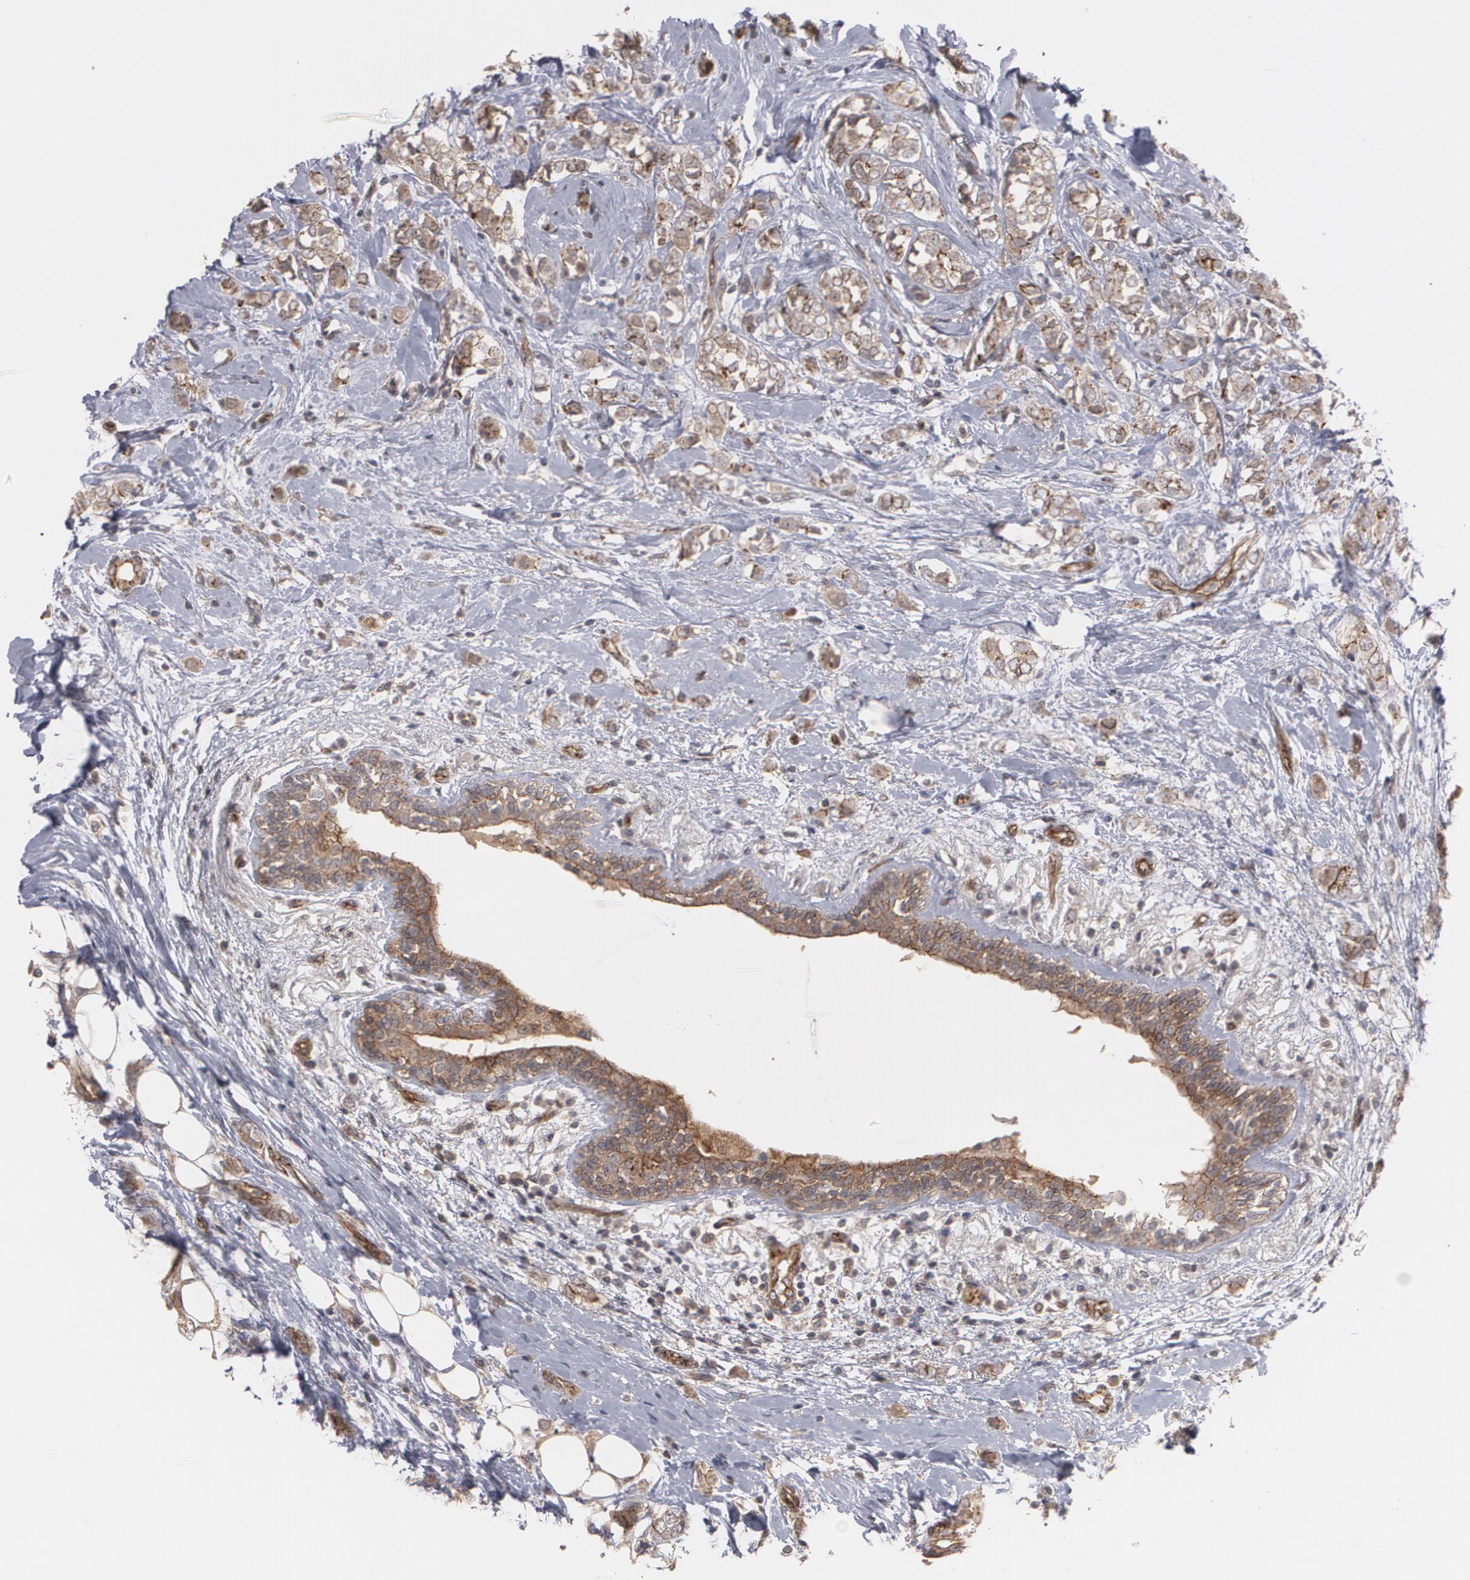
{"staining": {"intensity": "weak", "quantity": ">75%", "location": "cytoplasmic/membranous"}, "tissue": "breast cancer", "cell_type": "Tumor cells", "image_type": "cancer", "snomed": [{"axis": "morphology", "description": "Normal tissue, NOS"}, {"axis": "morphology", "description": "Lobular carcinoma"}, {"axis": "topography", "description": "Breast"}], "caption": "Immunohistochemistry (IHC) (DAB) staining of breast lobular carcinoma reveals weak cytoplasmic/membranous protein expression in about >75% of tumor cells.", "gene": "TJP1", "patient": {"sex": "female", "age": 47}}